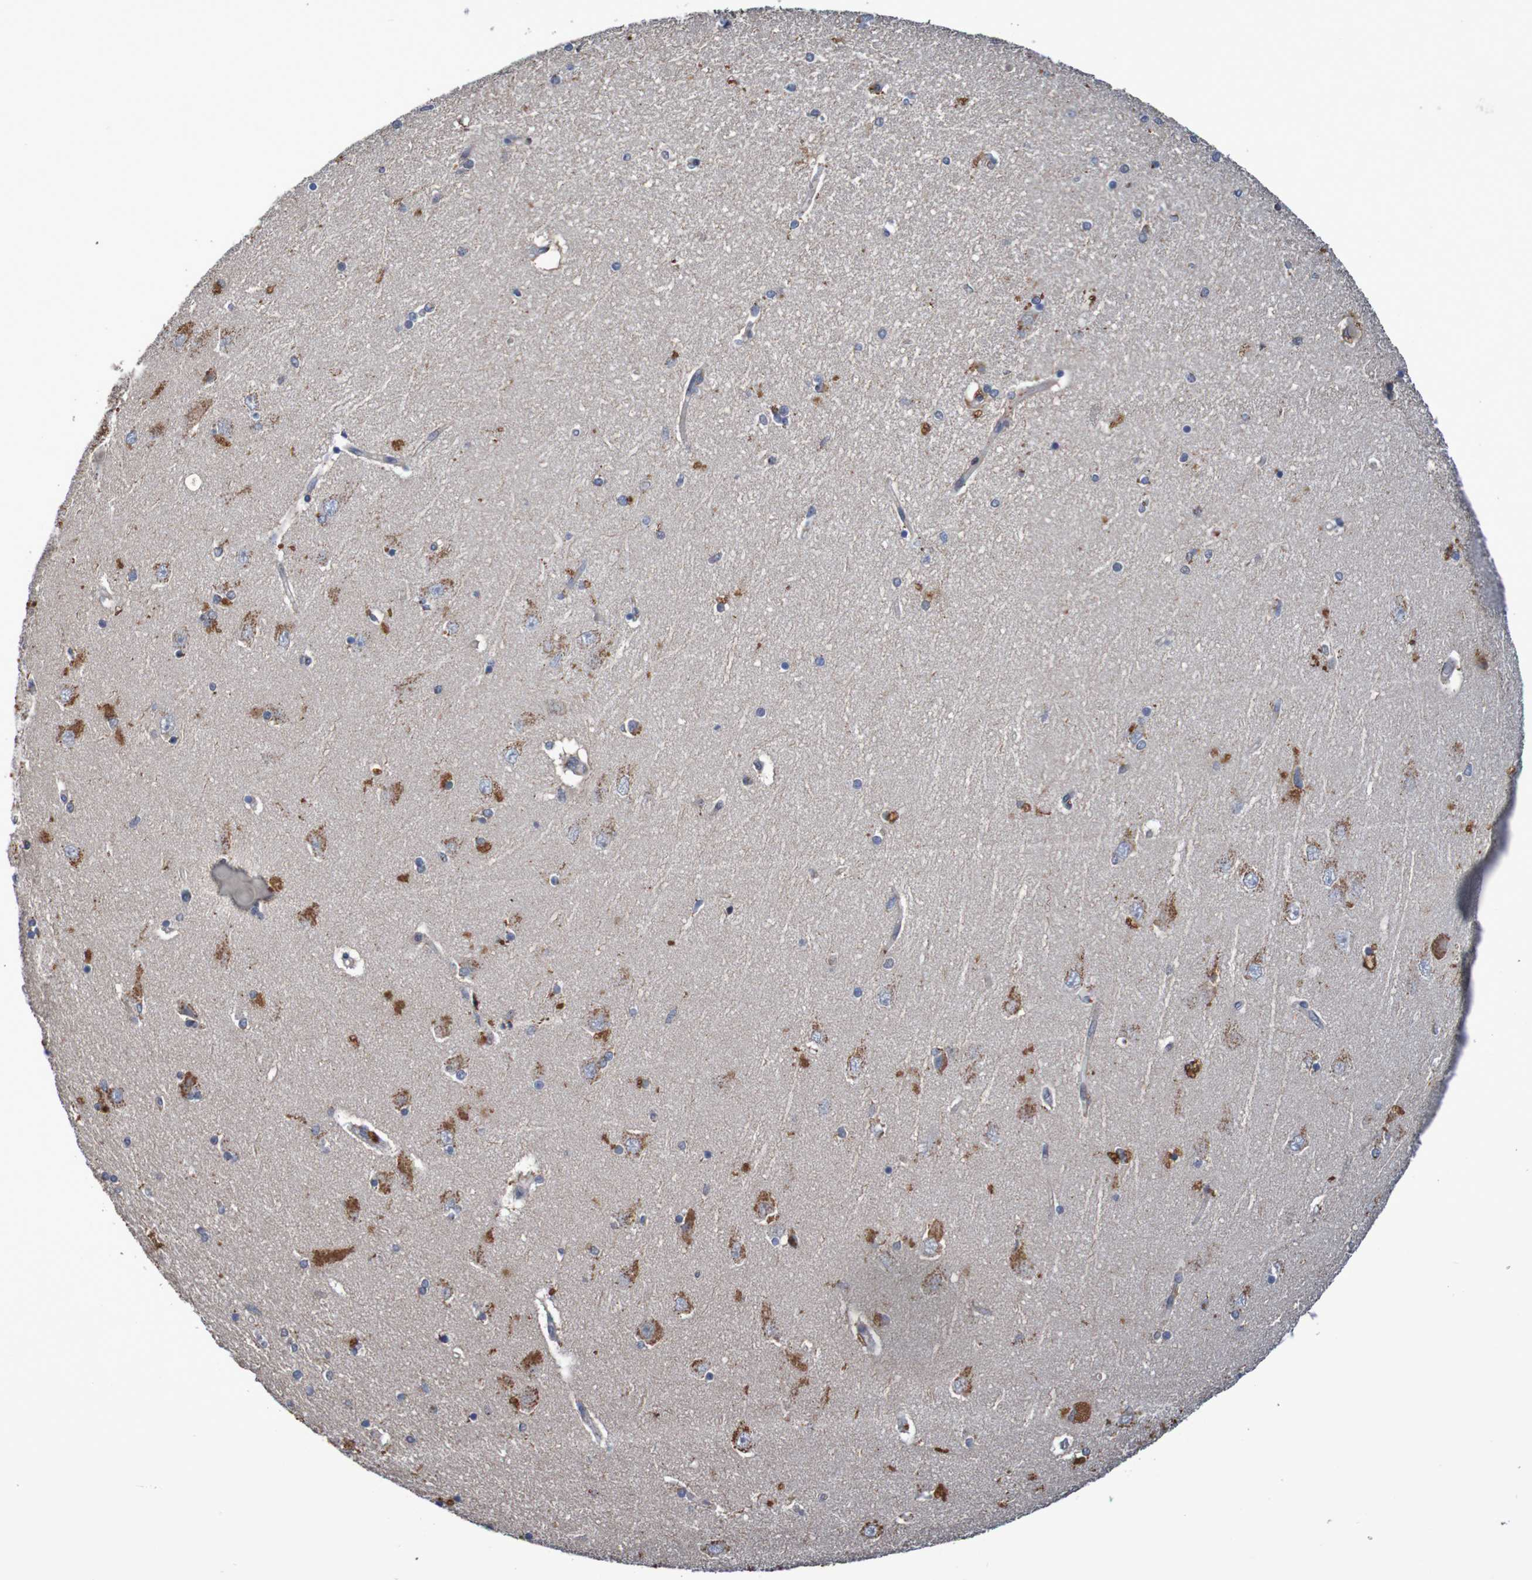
{"staining": {"intensity": "moderate", "quantity": "<25%", "location": "cytoplasmic/membranous"}, "tissue": "hippocampus", "cell_type": "Glial cells", "image_type": "normal", "snomed": [{"axis": "morphology", "description": "Normal tissue, NOS"}, {"axis": "topography", "description": "Hippocampus"}], "caption": "Moderate cytoplasmic/membranous protein staining is identified in approximately <25% of glial cells in hippocampus. The staining was performed using DAB to visualize the protein expression in brown, while the nuclei were stained in blue with hematoxylin (Magnification: 20x).", "gene": "FBP1", "patient": {"sex": "female", "age": 54}}